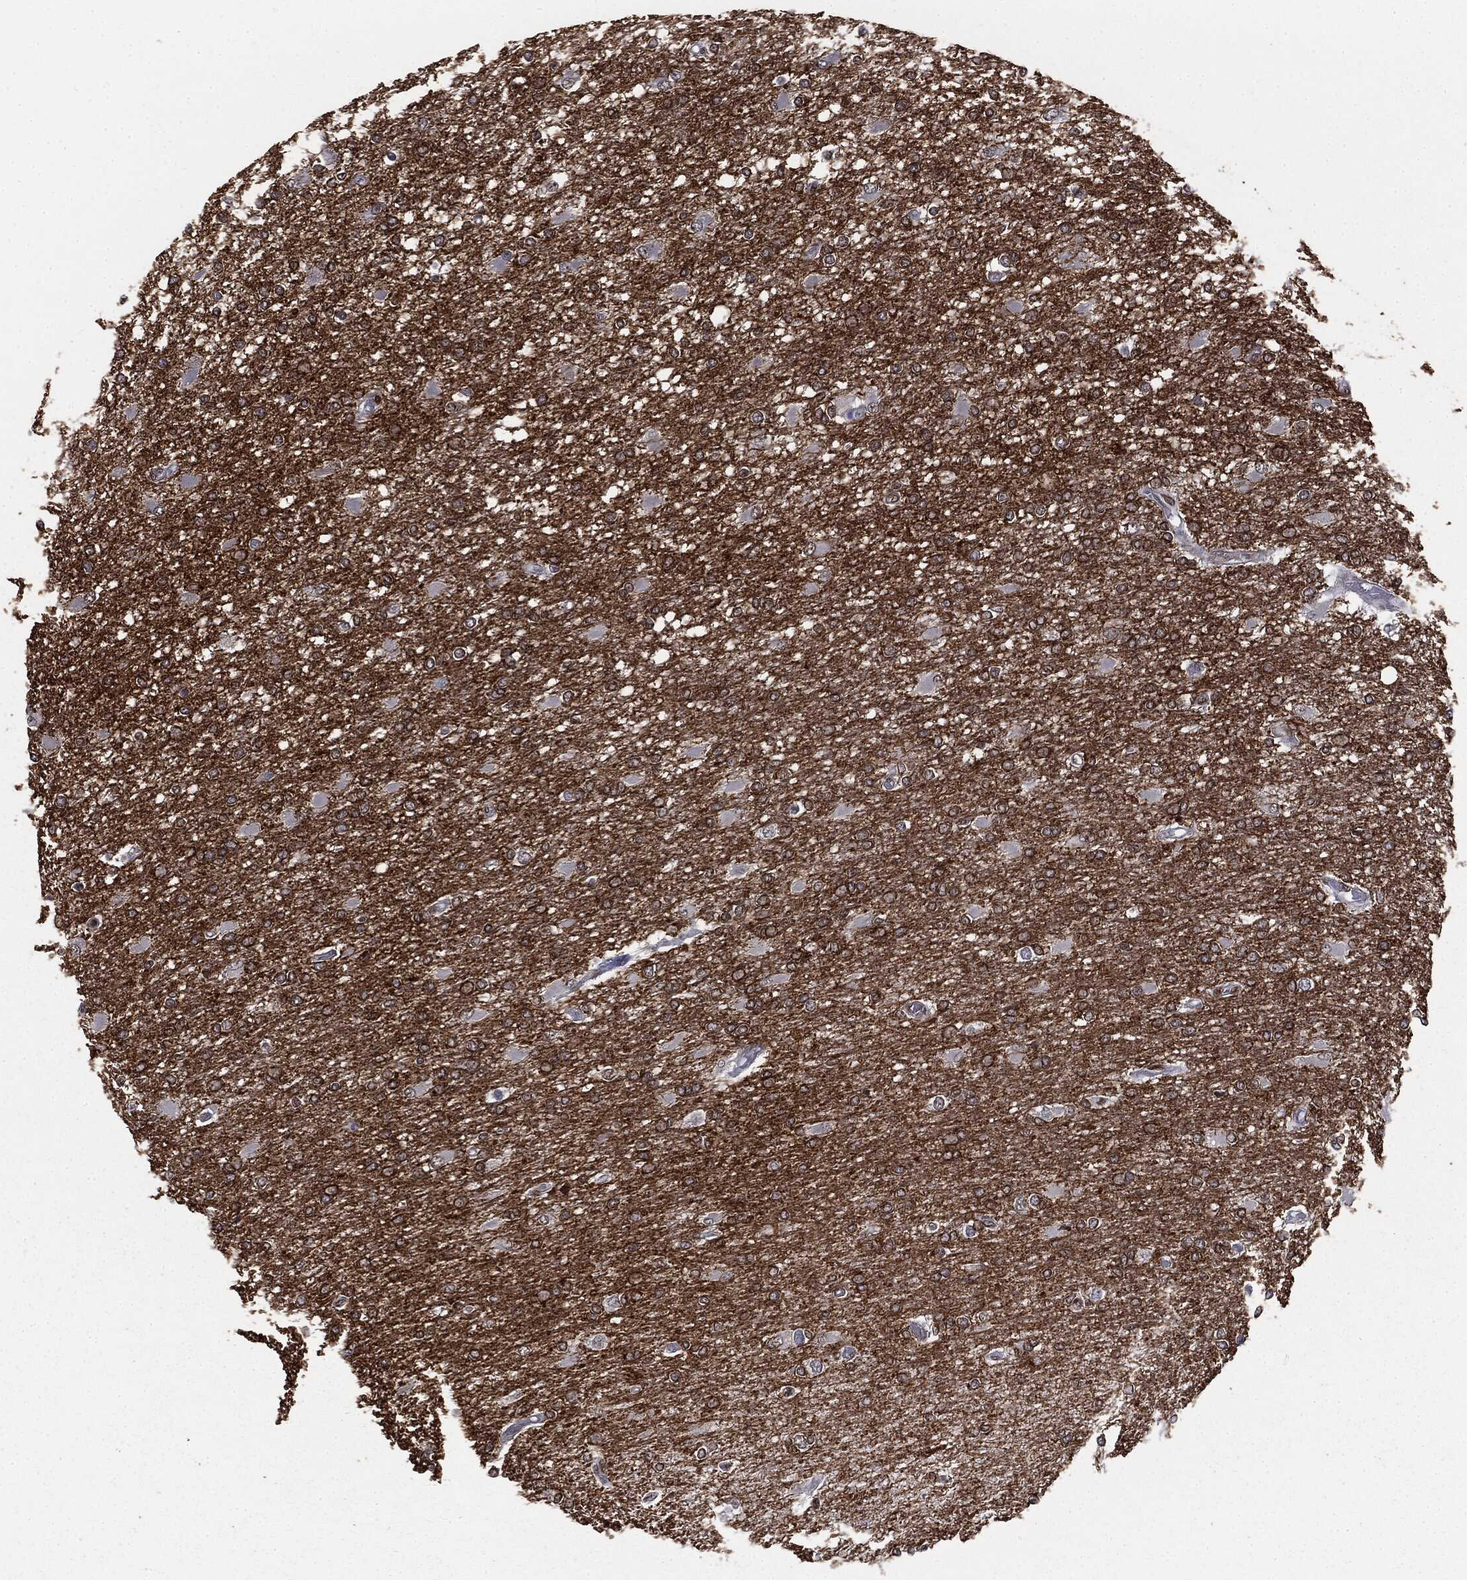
{"staining": {"intensity": "negative", "quantity": "none", "location": "none"}, "tissue": "glioma", "cell_type": "Tumor cells", "image_type": "cancer", "snomed": [{"axis": "morphology", "description": "Glioma, malignant, High grade"}, {"axis": "topography", "description": "Cerebral cortex"}], "caption": "Immunohistochemical staining of human glioma demonstrates no significant positivity in tumor cells.", "gene": "DPH2", "patient": {"sex": "male", "age": 79}}